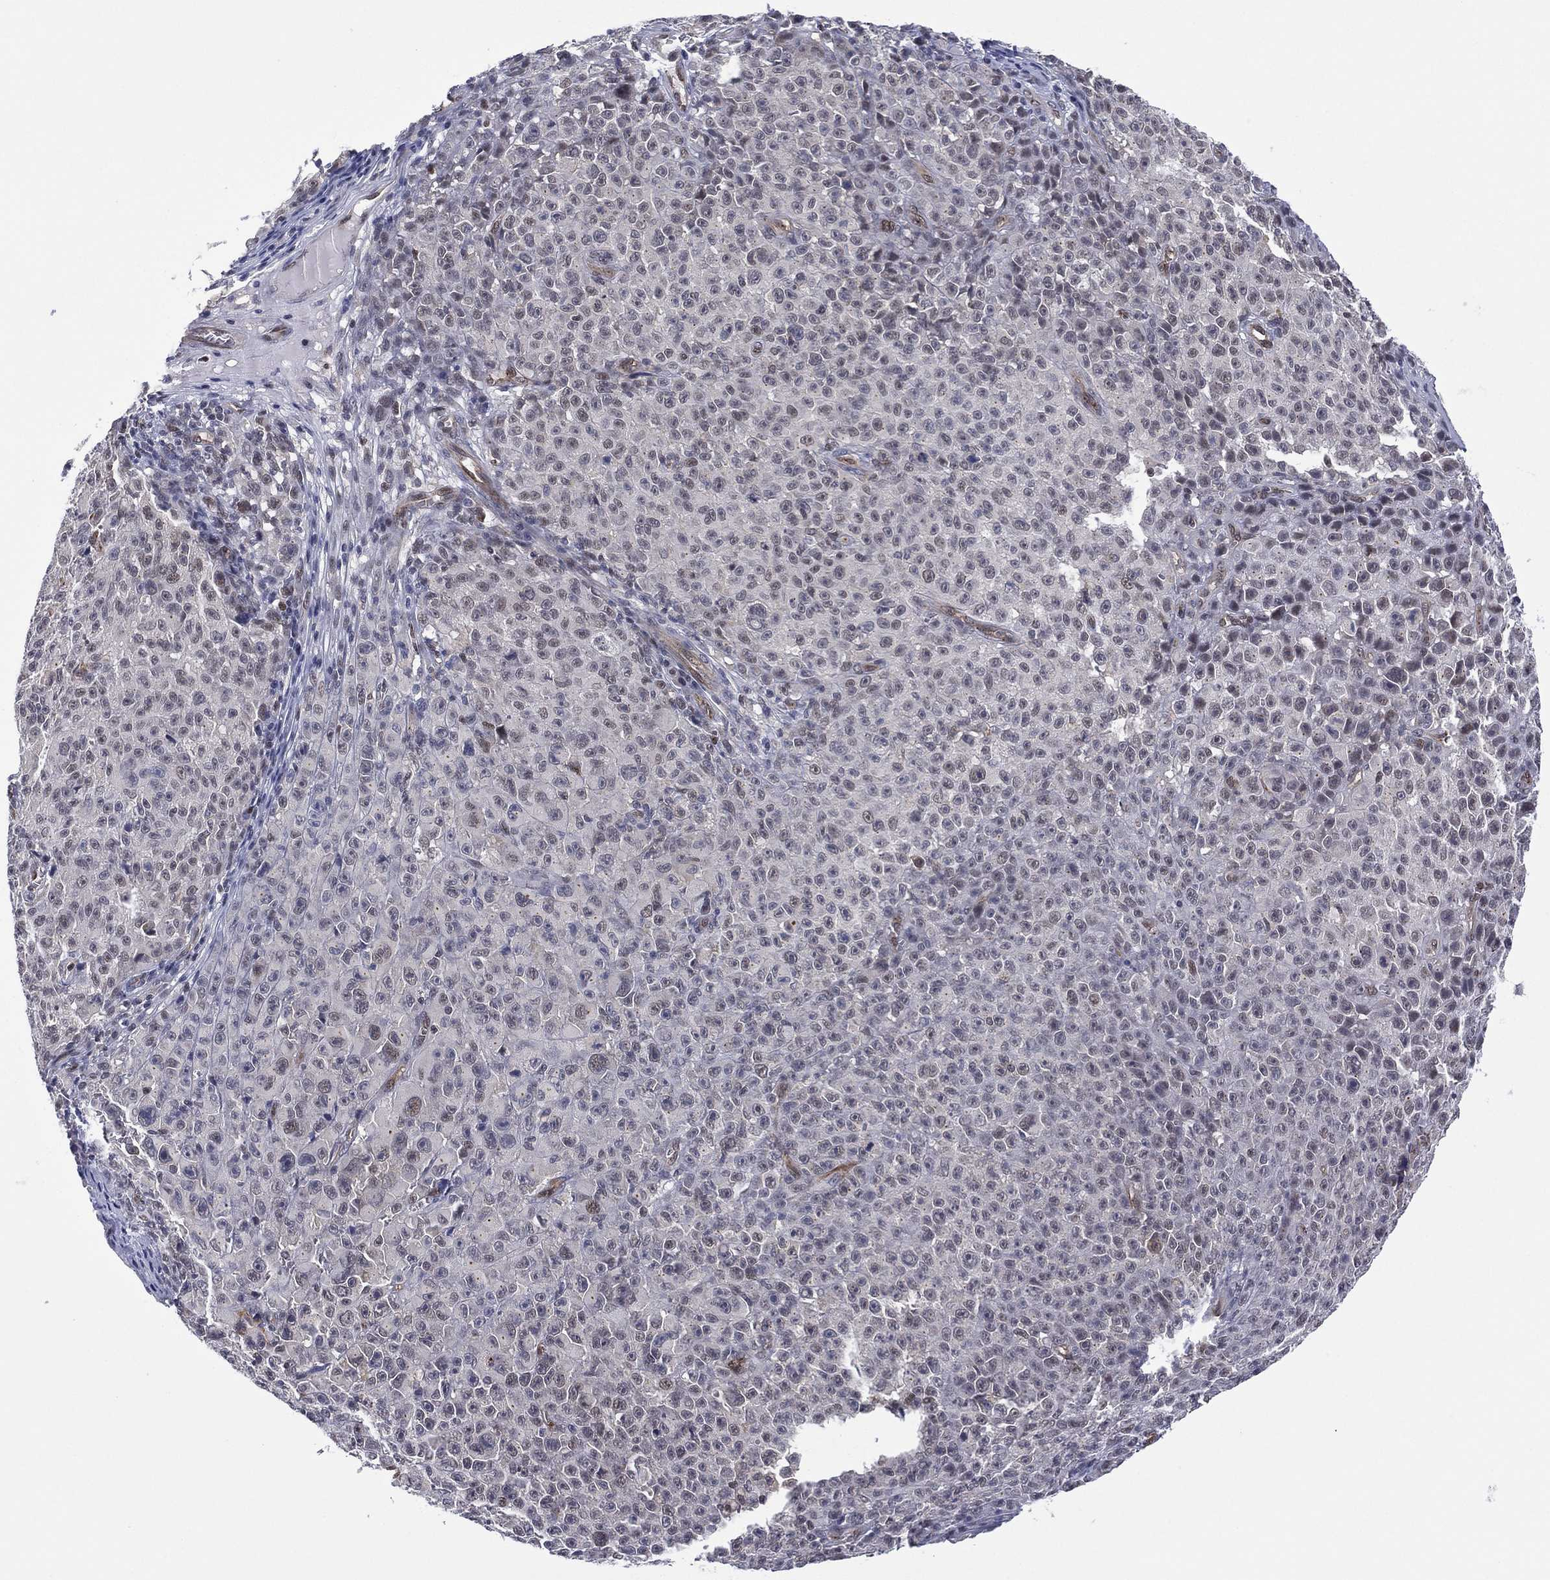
{"staining": {"intensity": "negative", "quantity": "none", "location": "none"}, "tissue": "melanoma", "cell_type": "Tumor cells", "image_type": "cancer", "snomed": [{"axis": "morphology", "description": "Malignant melanoma, NOS"}, {"axis": "topography", "description": "Skin"}], "caption": "Melanoma stained for a protein using IHC reveals no positivity tumor cells.", "gene": "GSE1", "patient": {"sex": "female", "age": 82}}